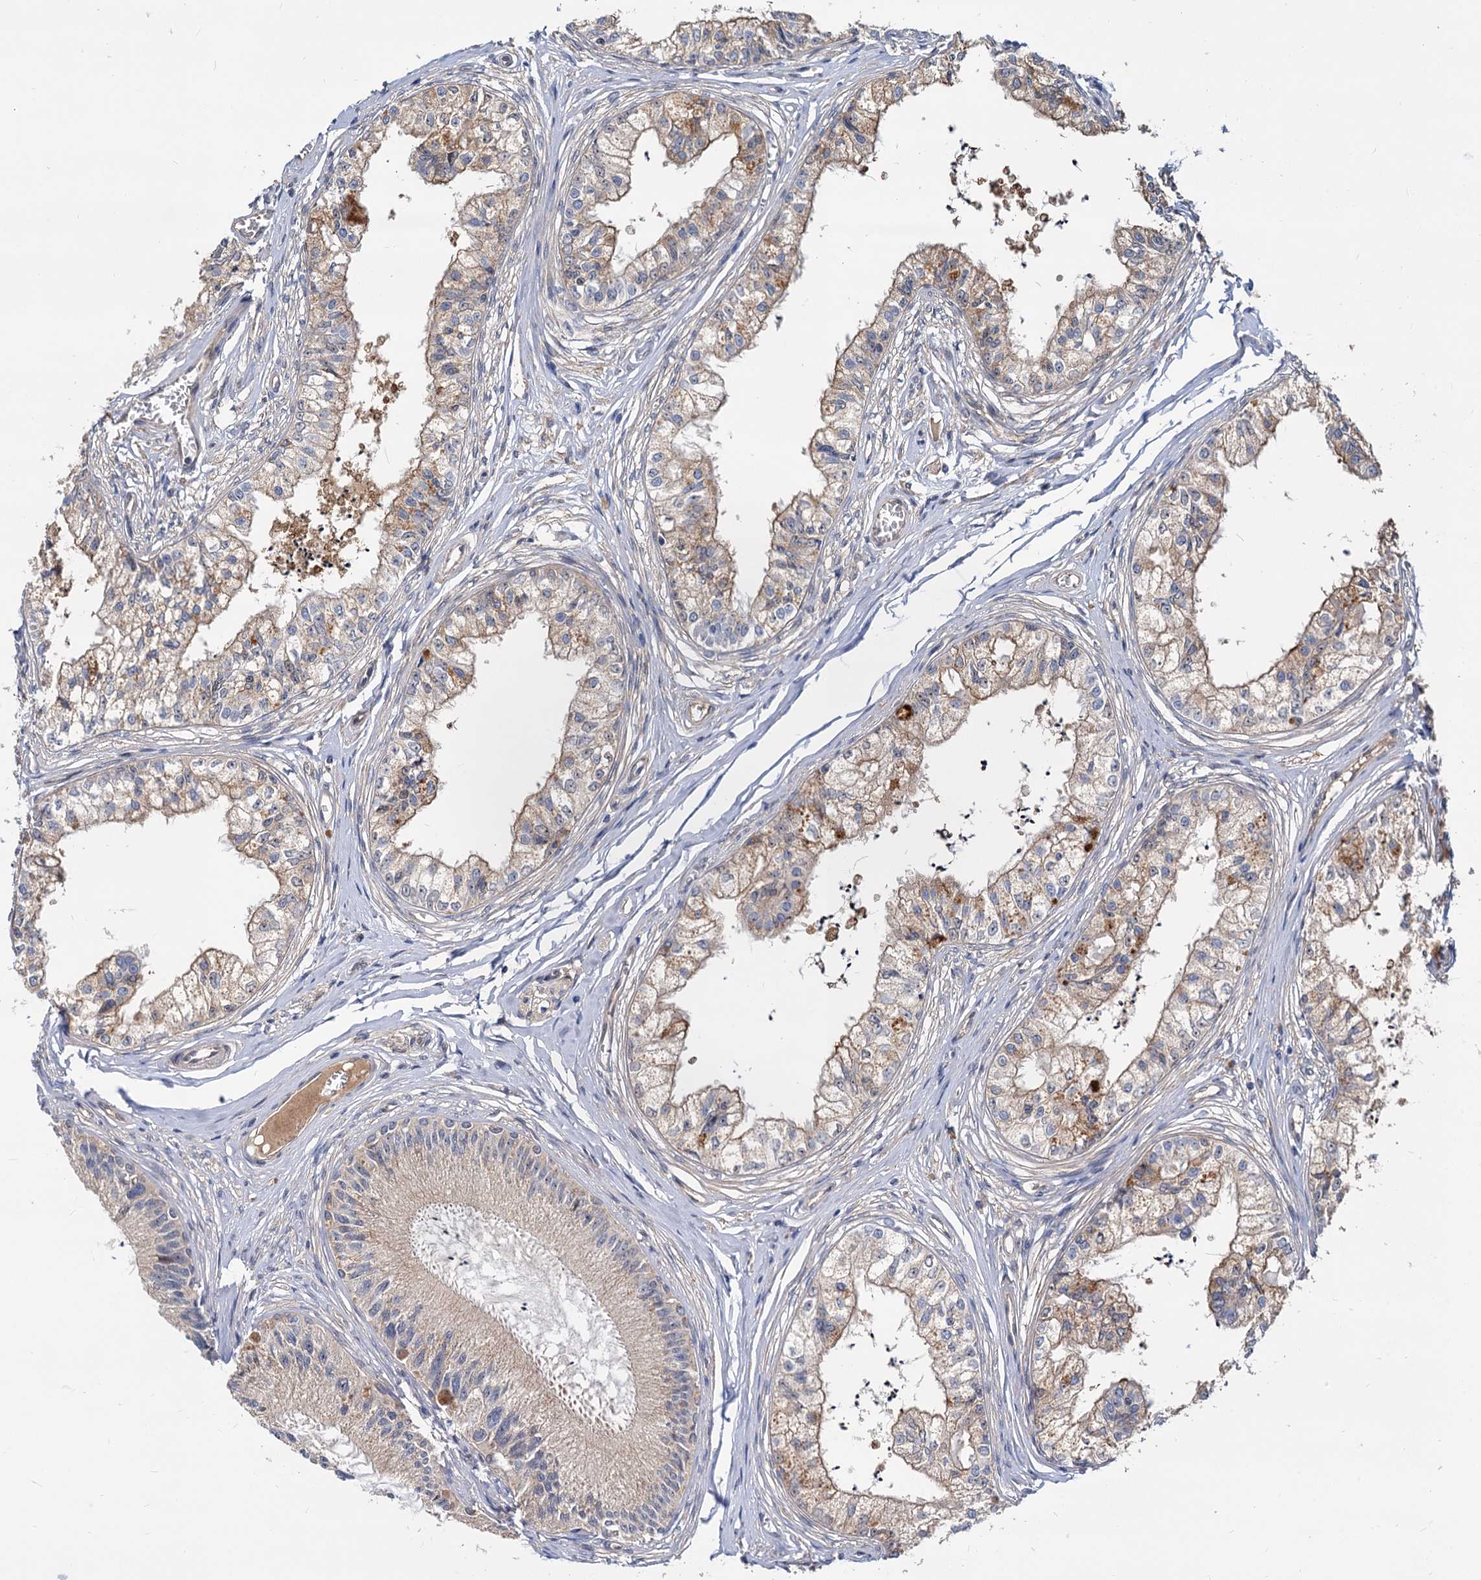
{"staining": {"intensity": "moderate", "quantity": ">75%", "location": "cytoplasmic/membranous"}, "tissue": "epididymis", "cell_type": "Glandular cells", "image_type": "normal", "snomed": [{"axis": "morphology", "description": "Normal tissue, NOS"}, {"axis": "topography", "description": "Epididymis"}], "caption": "This is a histology image of immunohistochemistry (IHC) staining of normal epididymis, which shows moderate positivity in the cytoplasmic/membranous of glandular cells.", "gene": "SNX15", "patient": {"sex": "male", "age": 79}}